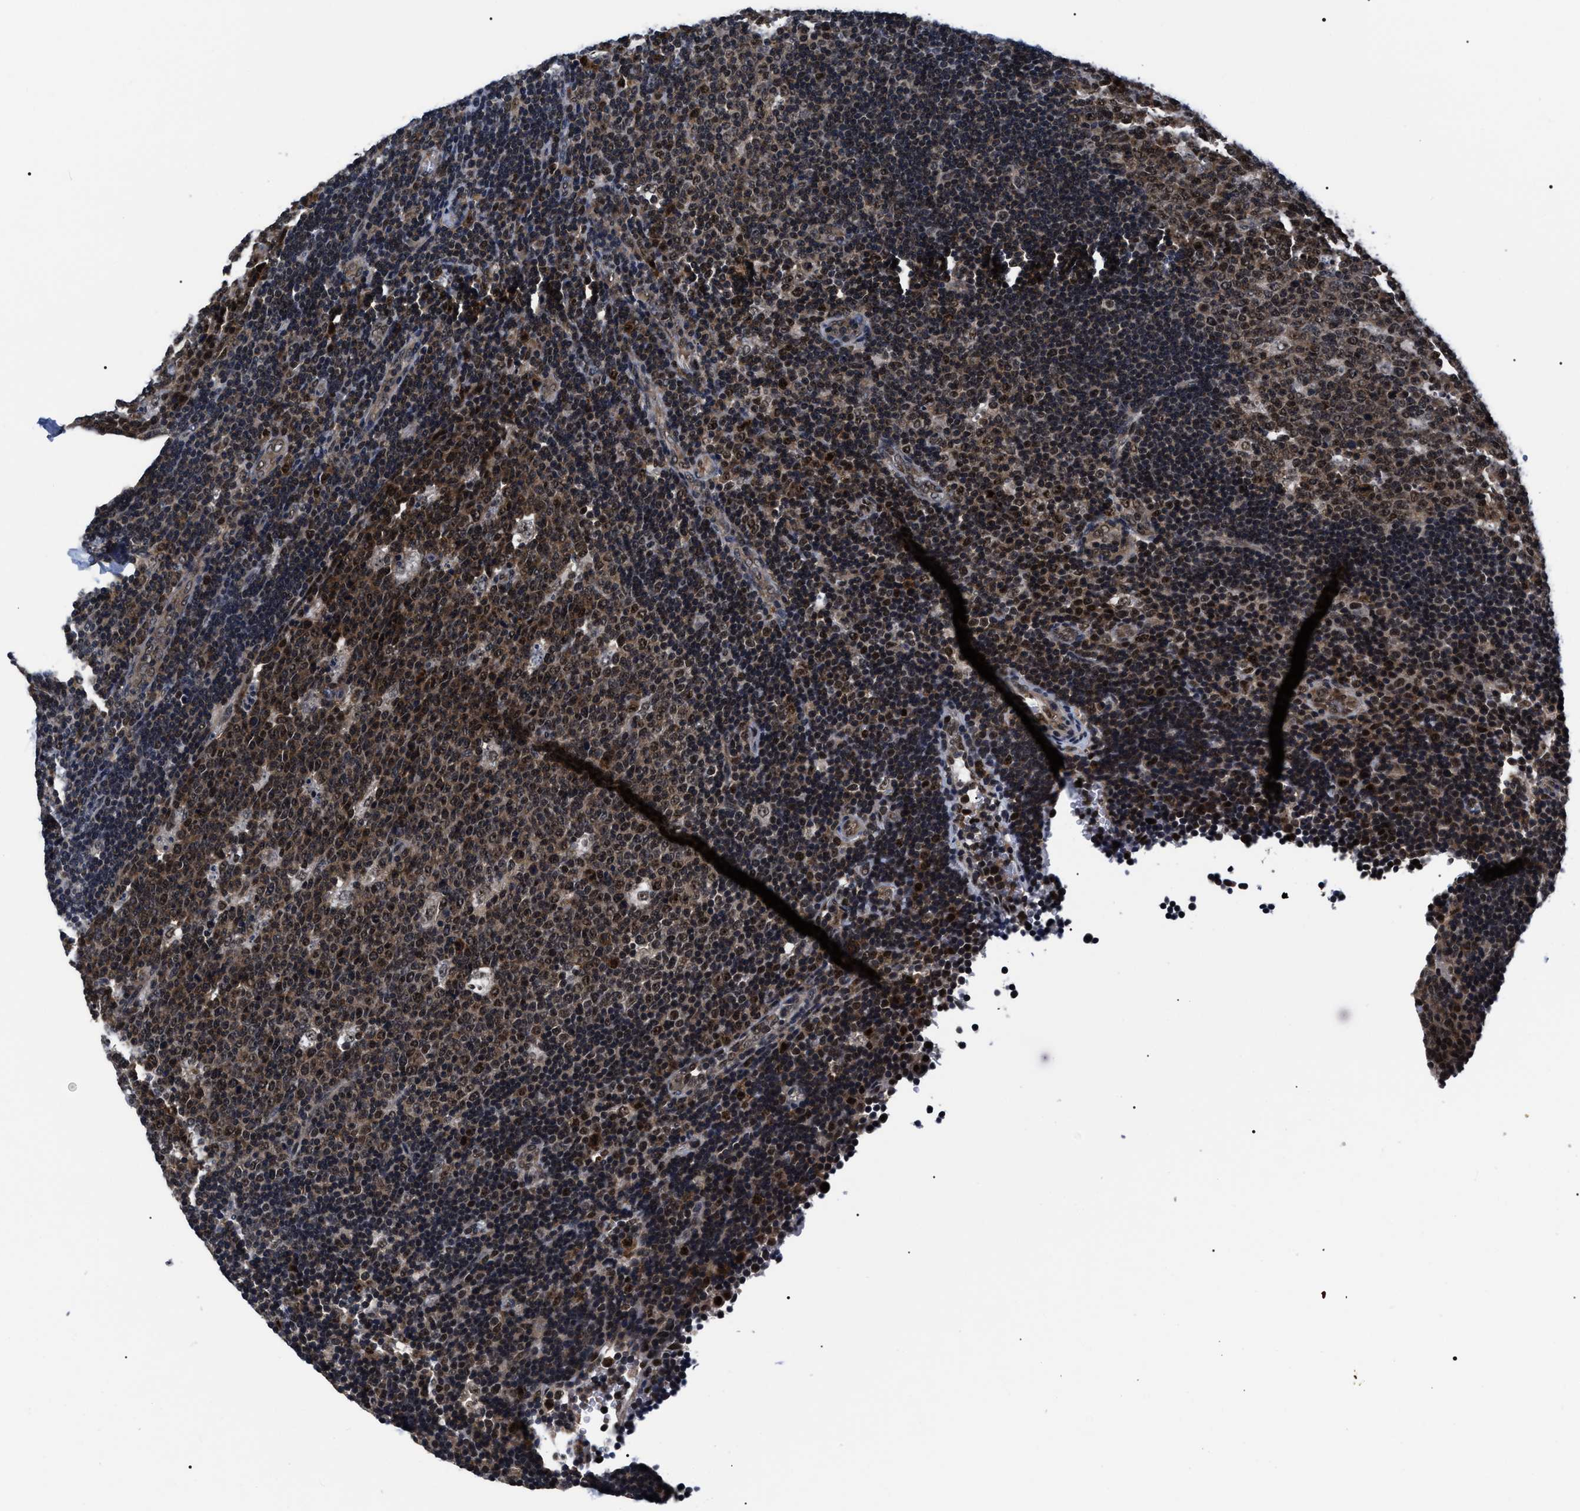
{"staining": {"intensity": "moderate", "quantity": ">75%", "location": "cytoplasmic/membranous,nuclear"}, "tissue": "lymph node", "cell_type": "Germinal center cells", "image_type": "normal", "snomed": [{"axis": "morphology", "description": "Normal tissue, NOS"}, {"axis": "topography", "description": "Lymph node"}, {"axis": "topography", "description": "Salivary gland"}], "caption": "Protein expression analysis of normal lymph node exhibits moderate cytoplasmic/membranous,nuclear staining in approximately >75% of germinal center cells. The staining was performed using DAB (3,3'-diaminobenzidine) to visualize the protein expression in brown, while the nuclei were stained in blue with hematoxylin (Magnification: 20x).", "gene": "CSNK2A1", "patient": {"sex": "male", "age": 8}}